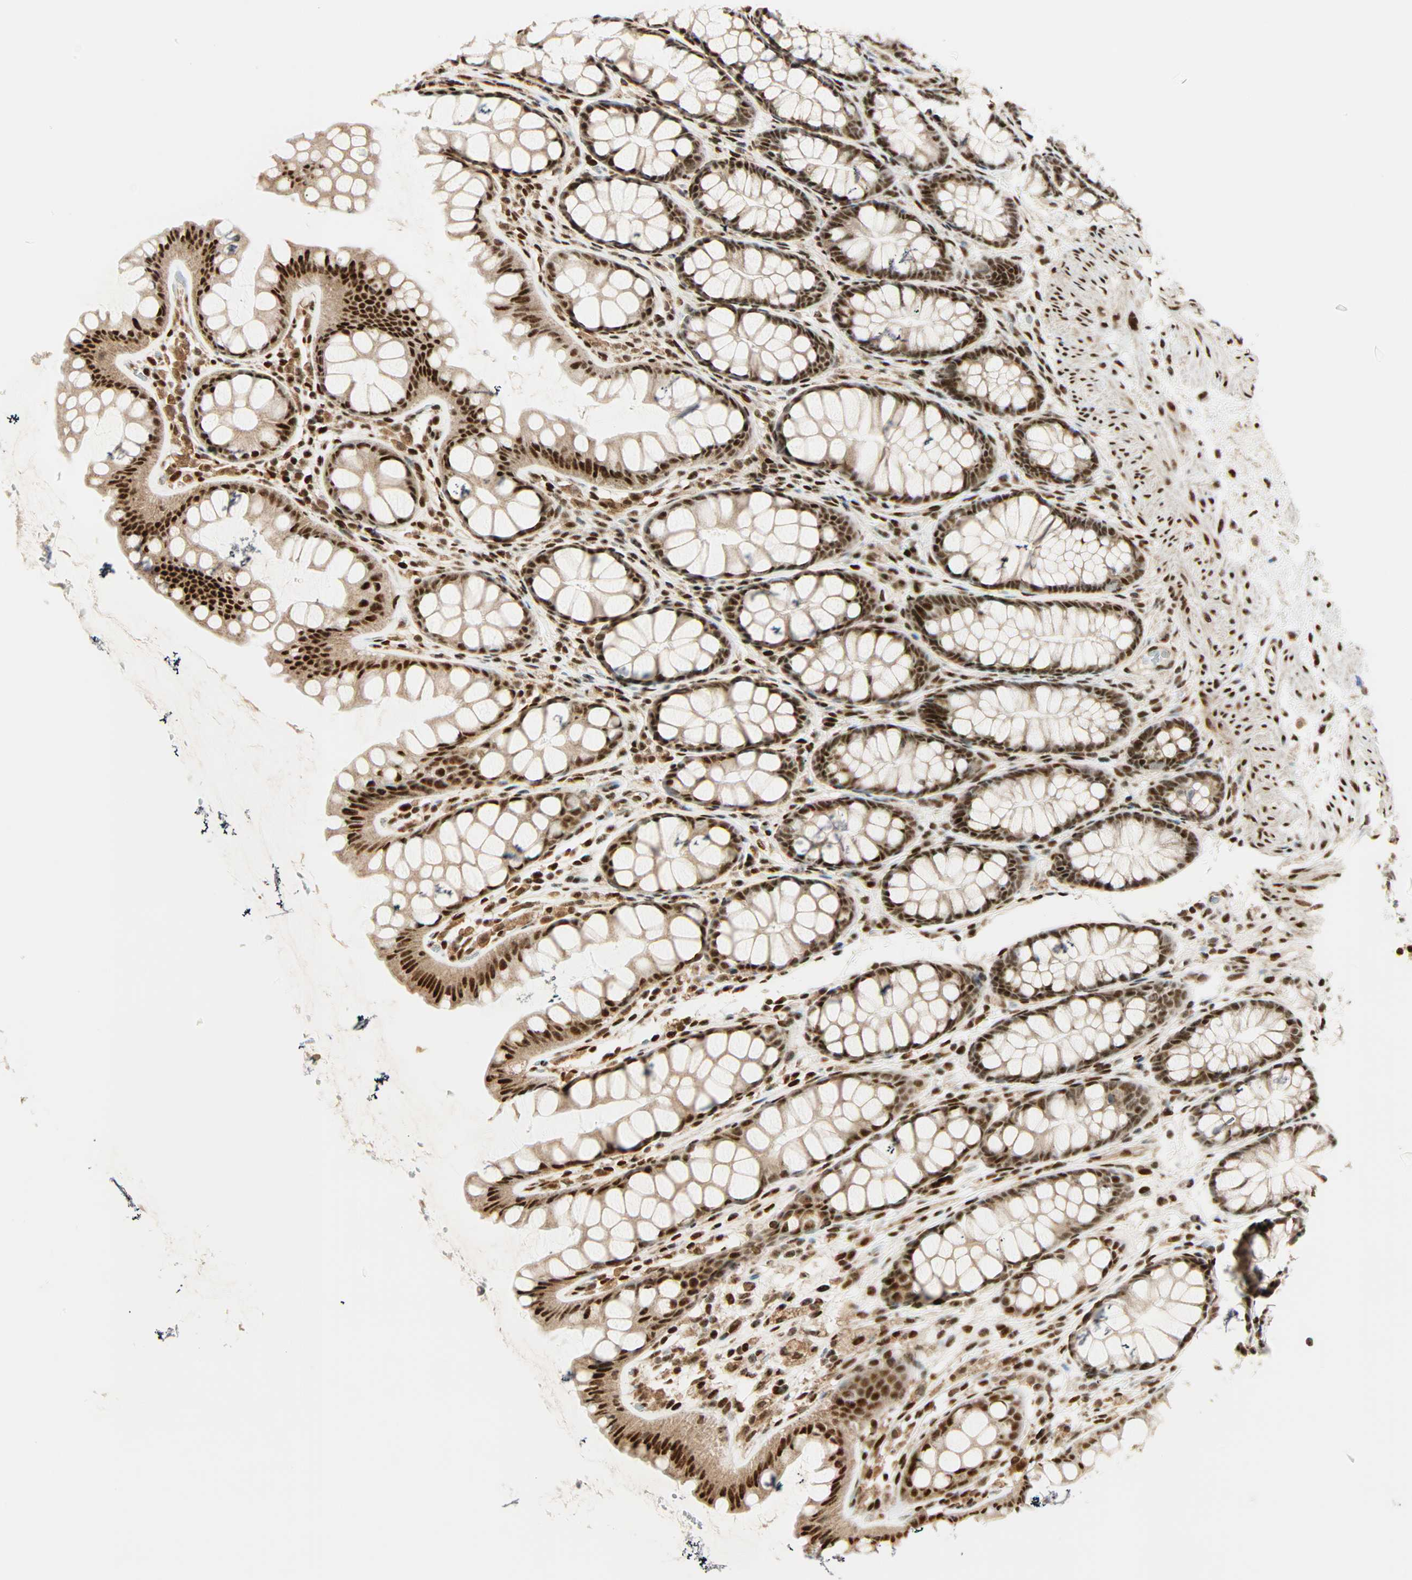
{"staining": {"intensity": "strong", "quantity": ">75%", "location": "nuclear"}, "tissue": "colon", "cell_type": "Glandular cells", "image_type": "normal", "snomed": [{"axis": "morphology", "description": "Normal tissue, NOS"}, {"axis": "topography", "description": "Colon"}], "caption": "The image demonstrates staining of normal colon, revealing strong nuclear protein staining (brown color) within glandular cells.", "gene": "PNPLA6", "patient": {"sex": "female", "age": 55}}